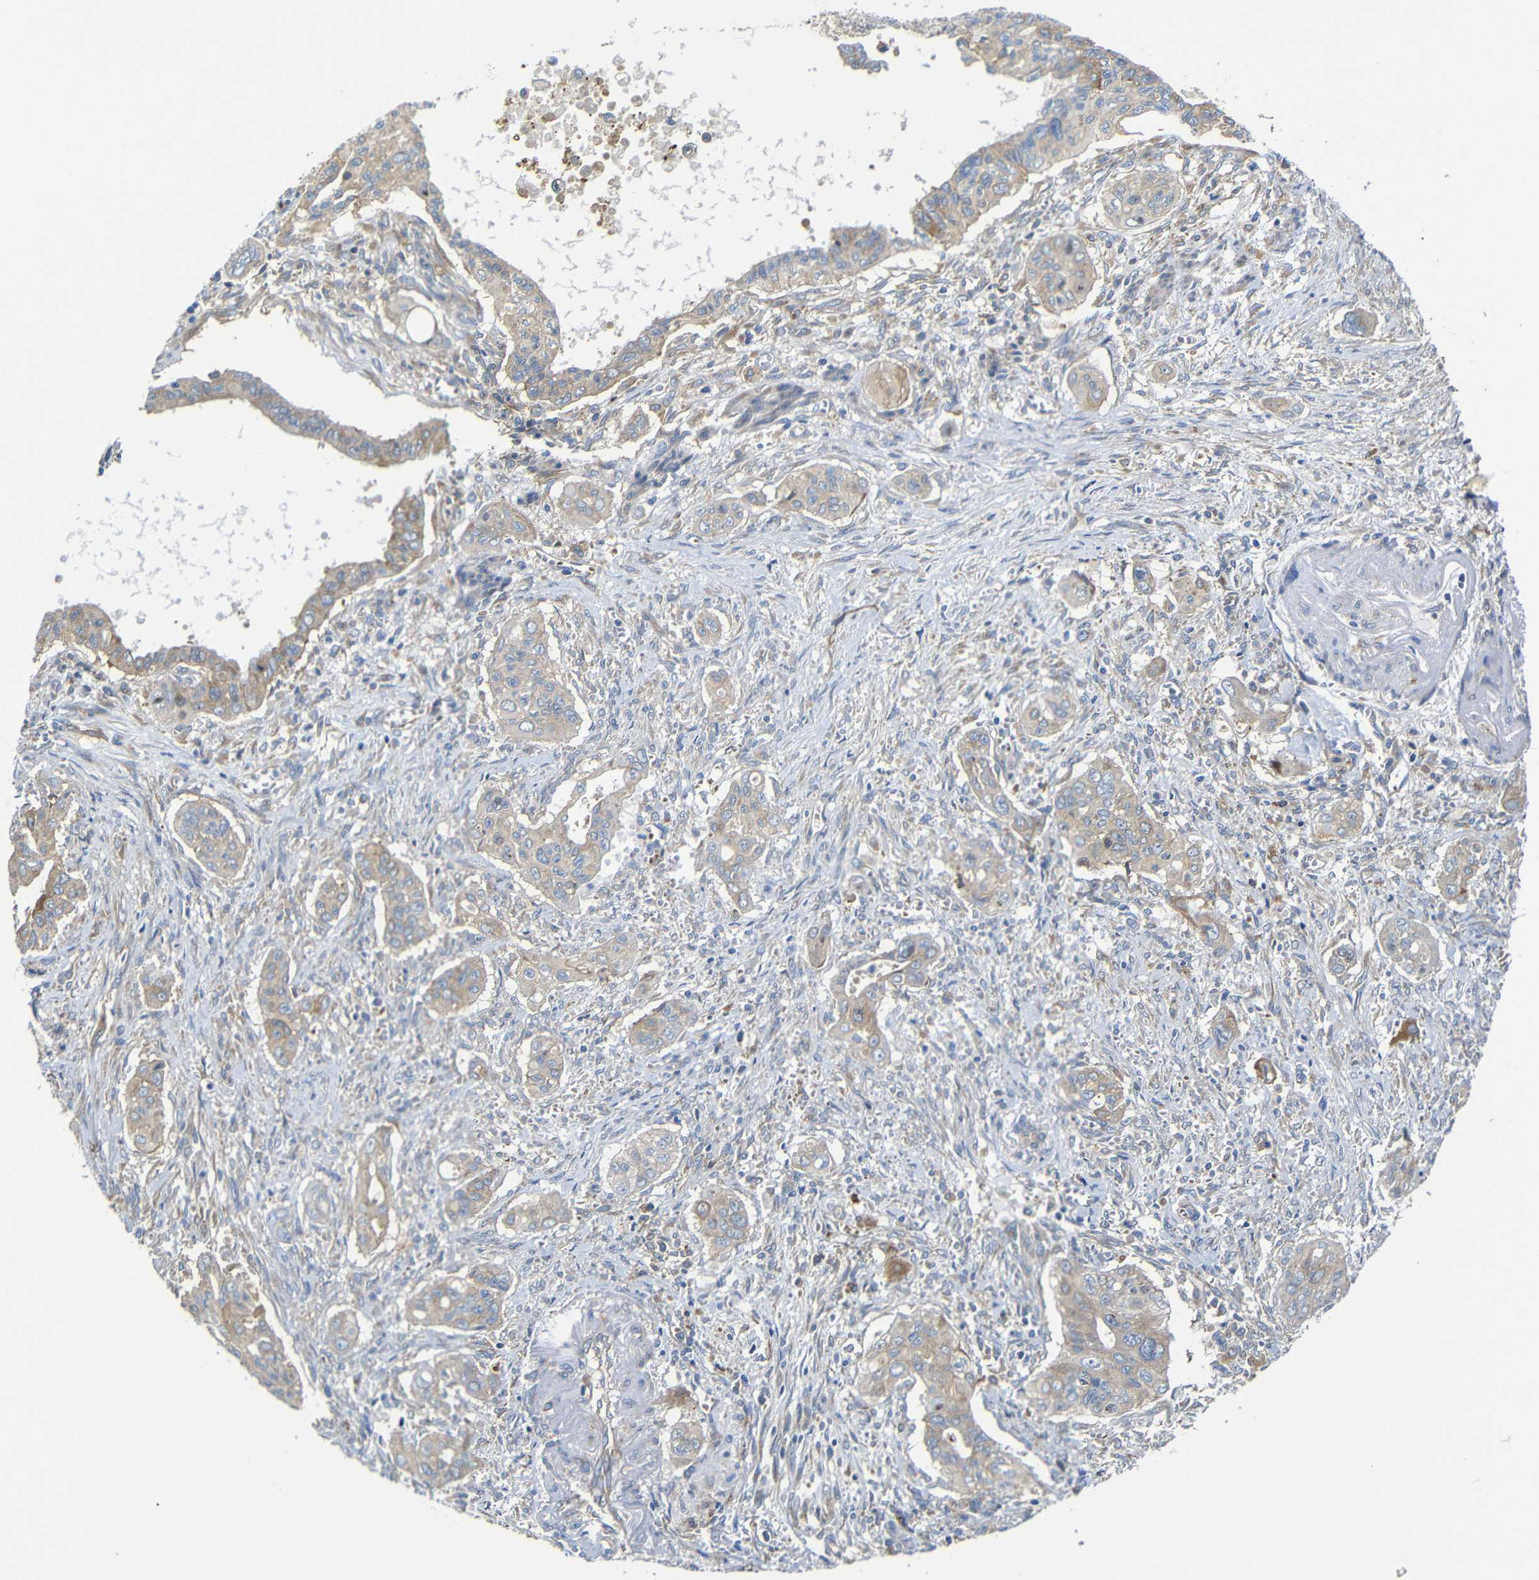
{"staining": {"intensity": "weak", "quantity": ">75%", "location": "cytoplasmic/membranous"}, "tissue": "pancreatic cancer", "cell_type": "Tumor cells", "image_type": "cancer", "snomed": [{"axis": "morphology", "description": "Adenocarcinoma, NOS"}, {"axis": "topography", "description": "Pancreas"}], "caption": "Weak cytoplasmic/membranous expression for a protein is seen in approximately >75% of tumor cells of pancreatic adenocarcinoma using immunohistochemistry (IHC).", "gene": "CLCC1", "patient": {"sex": "male", "age": 77}}